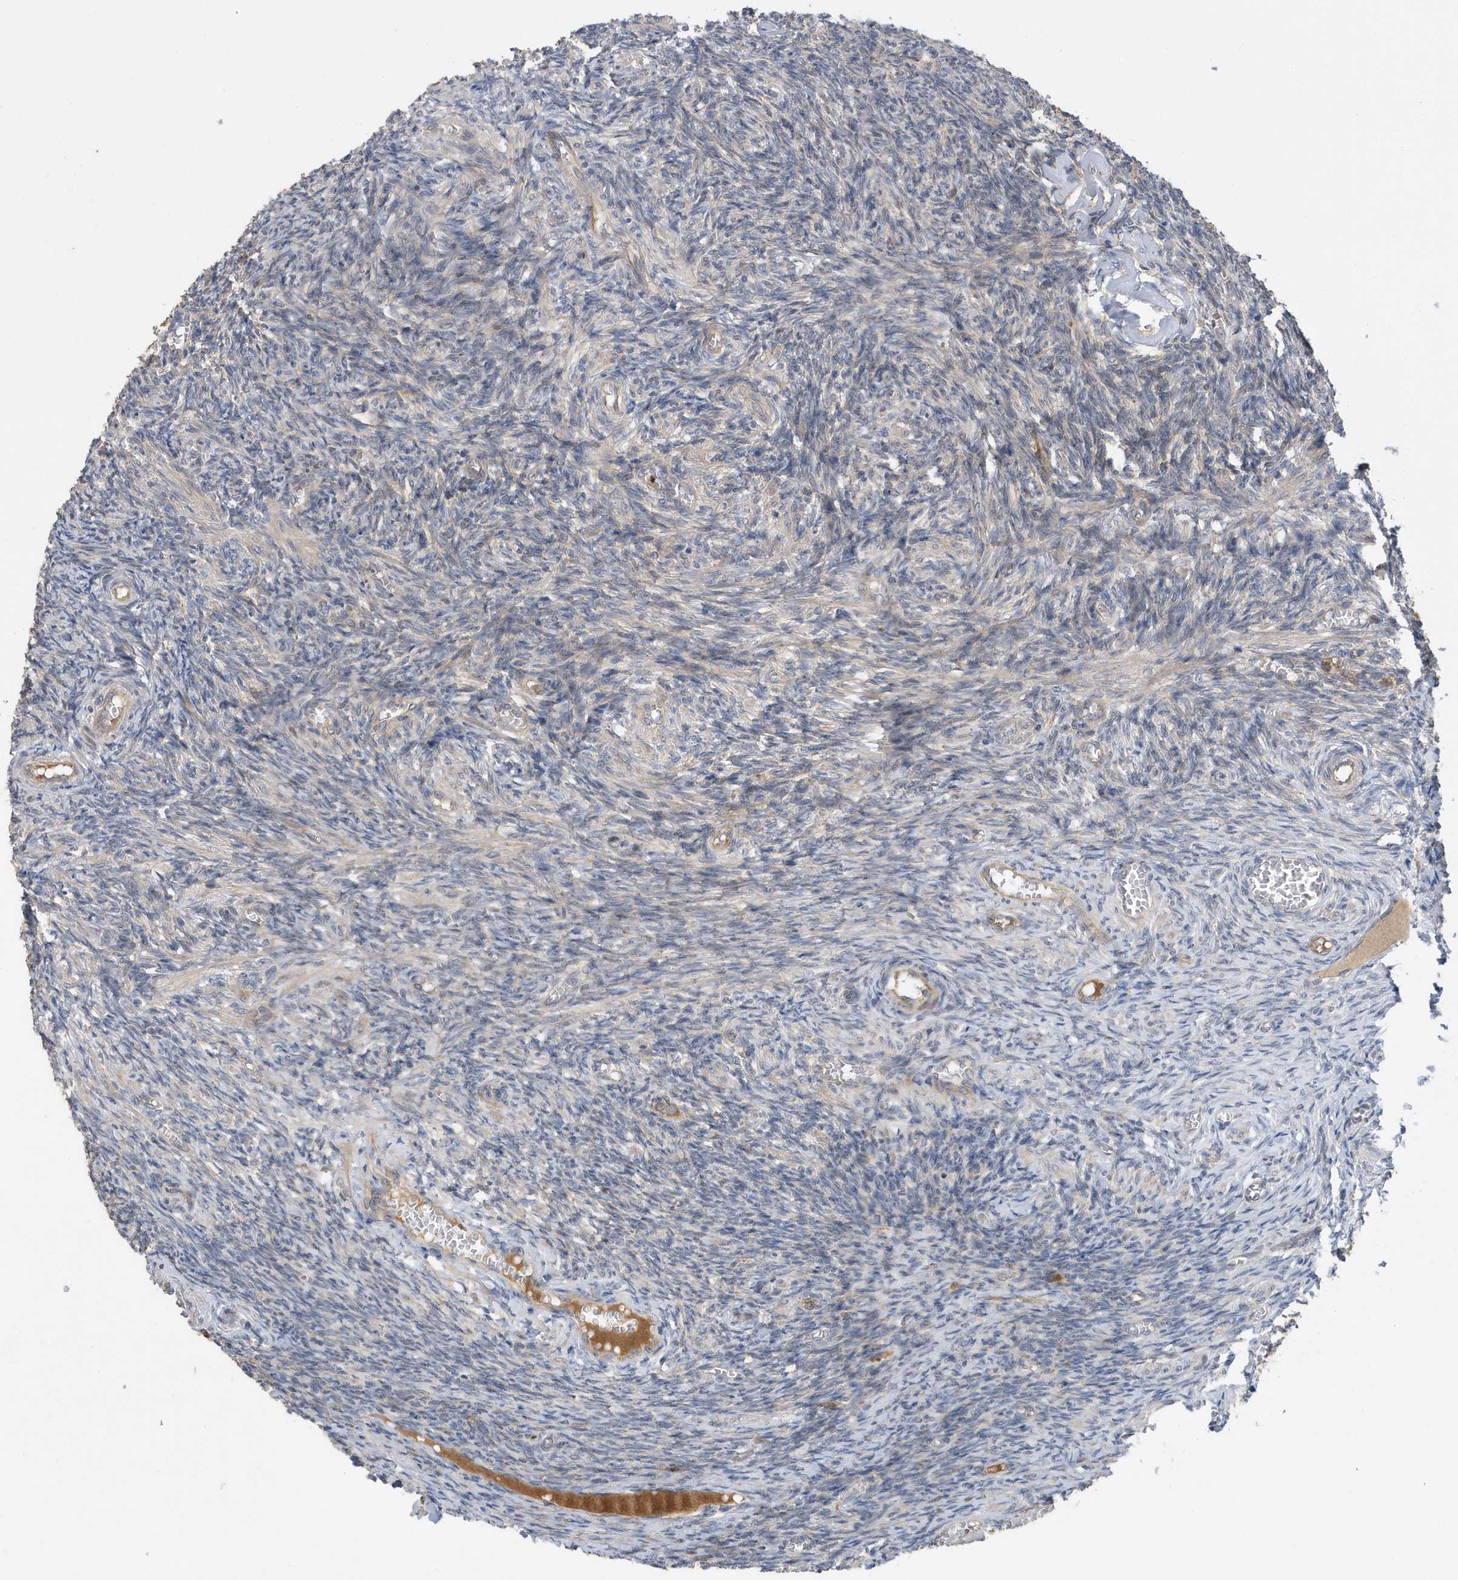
{"staining": {"intensity": "negative", "quantity": "none", "location": "none"}, "tissue": "ovary", "cell_type": "Ovarian stroma cells", "image_type": "normal", "snomed": [{"axis": "morphology", "description": "Normal tissue, NOS"}, {"axis": "topography", "description": "Ovary"}], "caption": "The image displays no staining of ovarian stroma cells in benign ovary.", "gene": "LAPTM4A", "patient": {"sex": "female", "age": 27}}